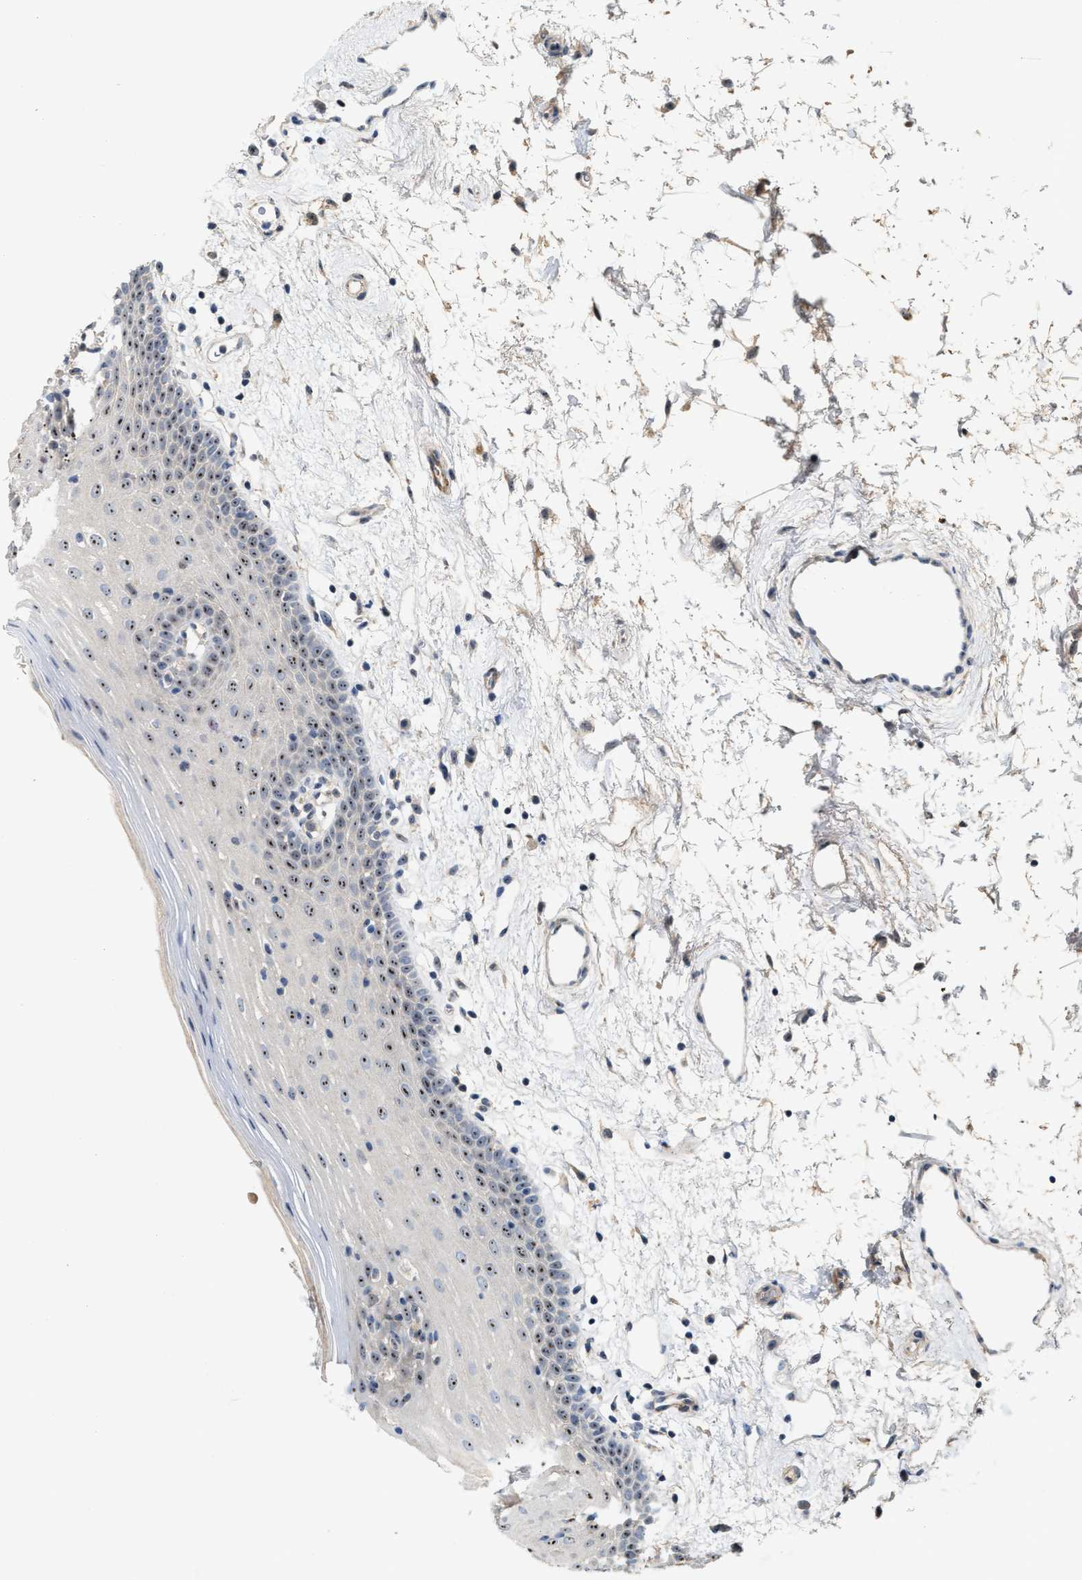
{"staining": {"intensity": "moderate", "quantity": ">75%", "location": "nuclear"}, "tissue": "oral mucosa", "cell_type": "Squamous epithelial cells", "image_type": "normal", "snomed": [{"axis": "morphology", "description": "Normal tissue, NOS"}, {"axis": "topography", "description": "Oral tissue"}], "caption": "An image showing moderate nuclear expression in about >75% of squamous epithelial cells in benign oral mucosa, as visualized by brown immunohistochemical staining.", "gene": "ZNF783", "patient": {"sex": "male", "age": 66}}